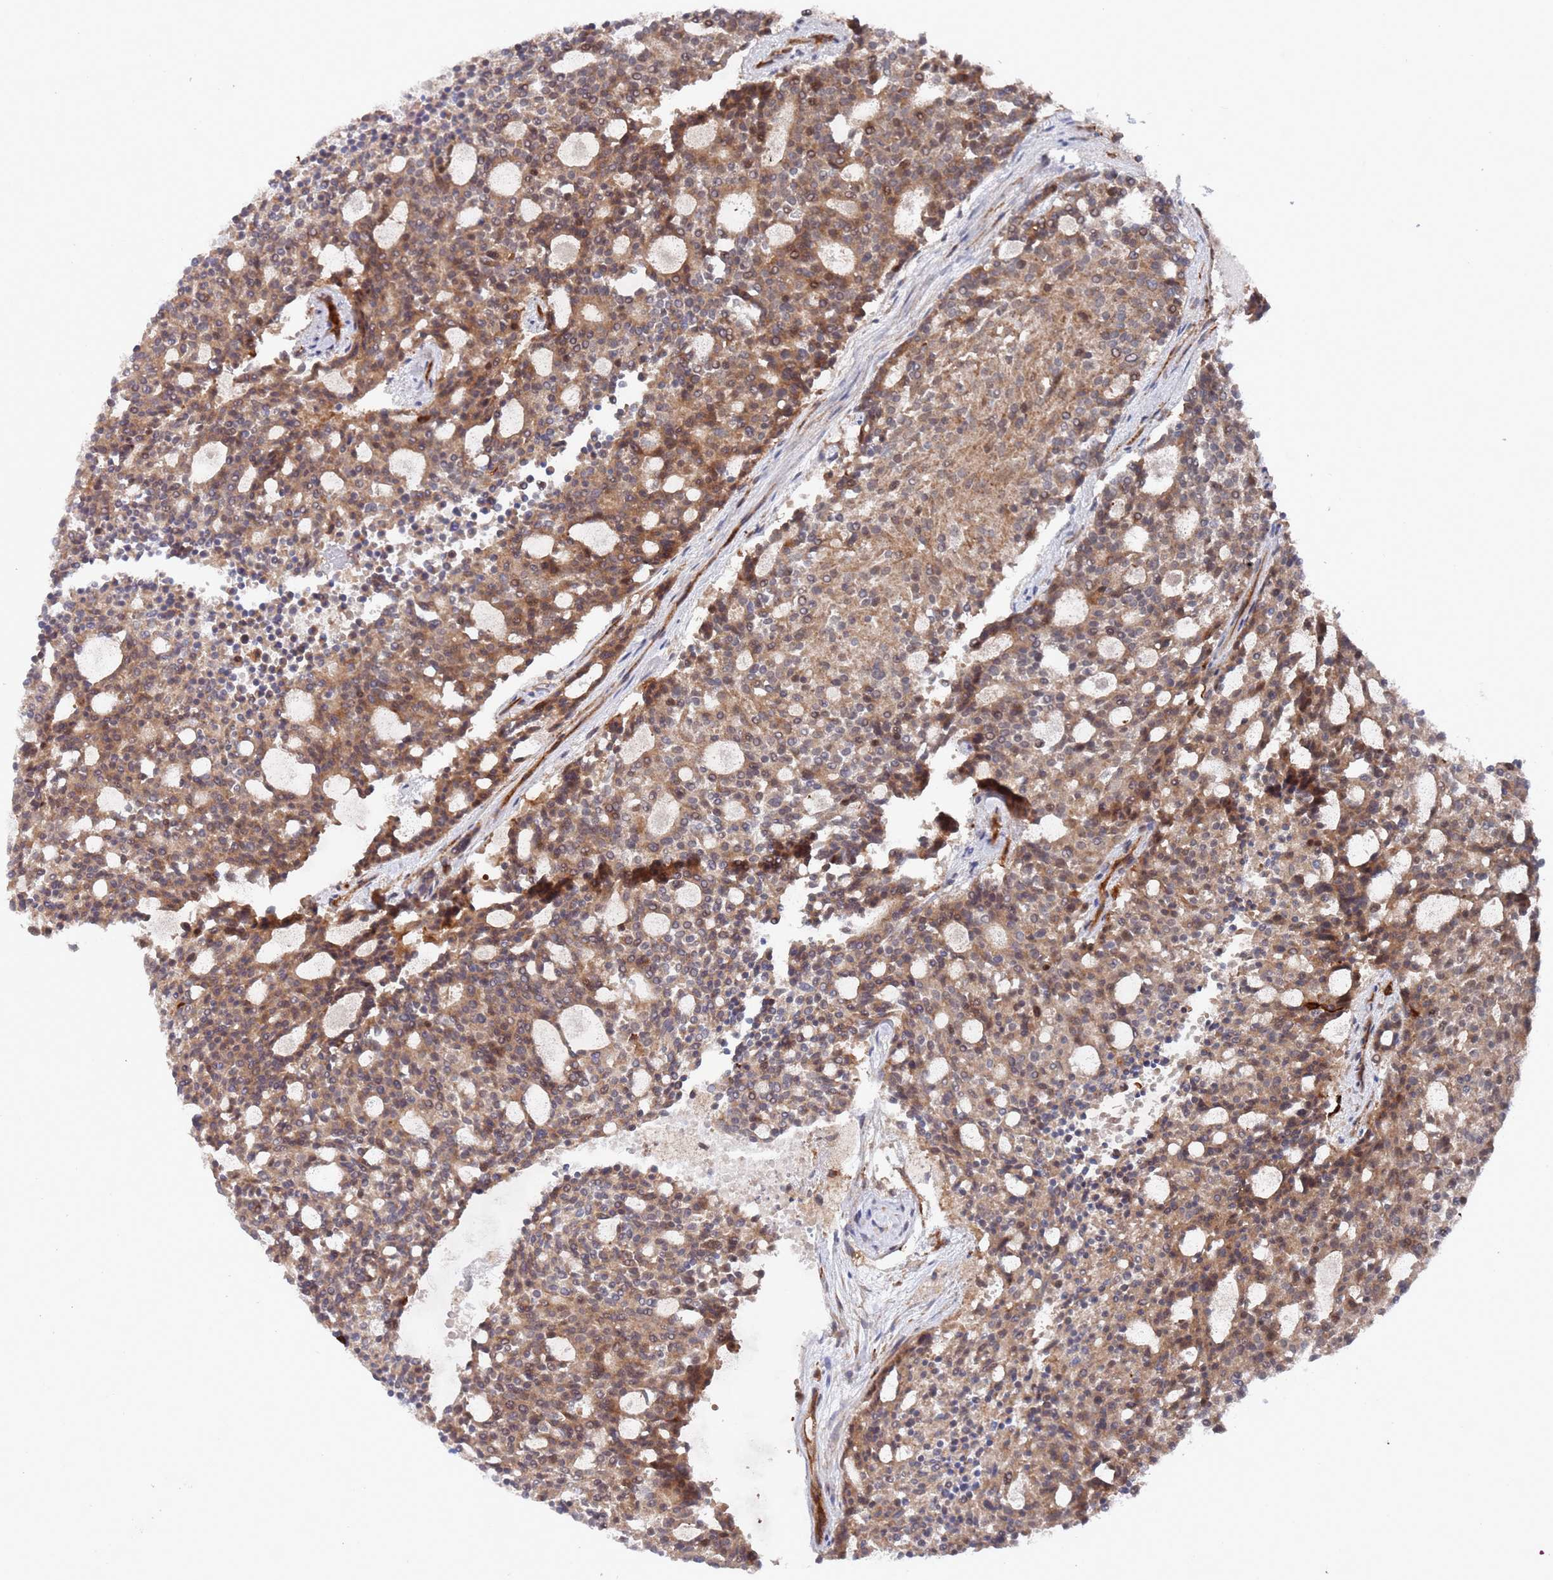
{"staining": {"intensity": "moderate", "quantity": ">75%", "location": "cytoplasmic/membranous"}, "tissue": "carcinoid", "cell_type": "Tumor cells", "image_type": "cancer", "snomed": [{"axis": "morphology", "description": "Carcinoid, malignant, NOS"}, {"axis": "topography", "description": "Pancreas"}], "caption": "Immunohistochemical staining of carcinoid reveals medium levels of moderate cytoplasmic/membranous expression in about >75% of tumor cells. (DAB (3,3'-diaminobenzidine) = brown stain, brightfield microscopy at high magnification).", "gene": "DDX60", "patient": {"sex": "female", "age": 54}}